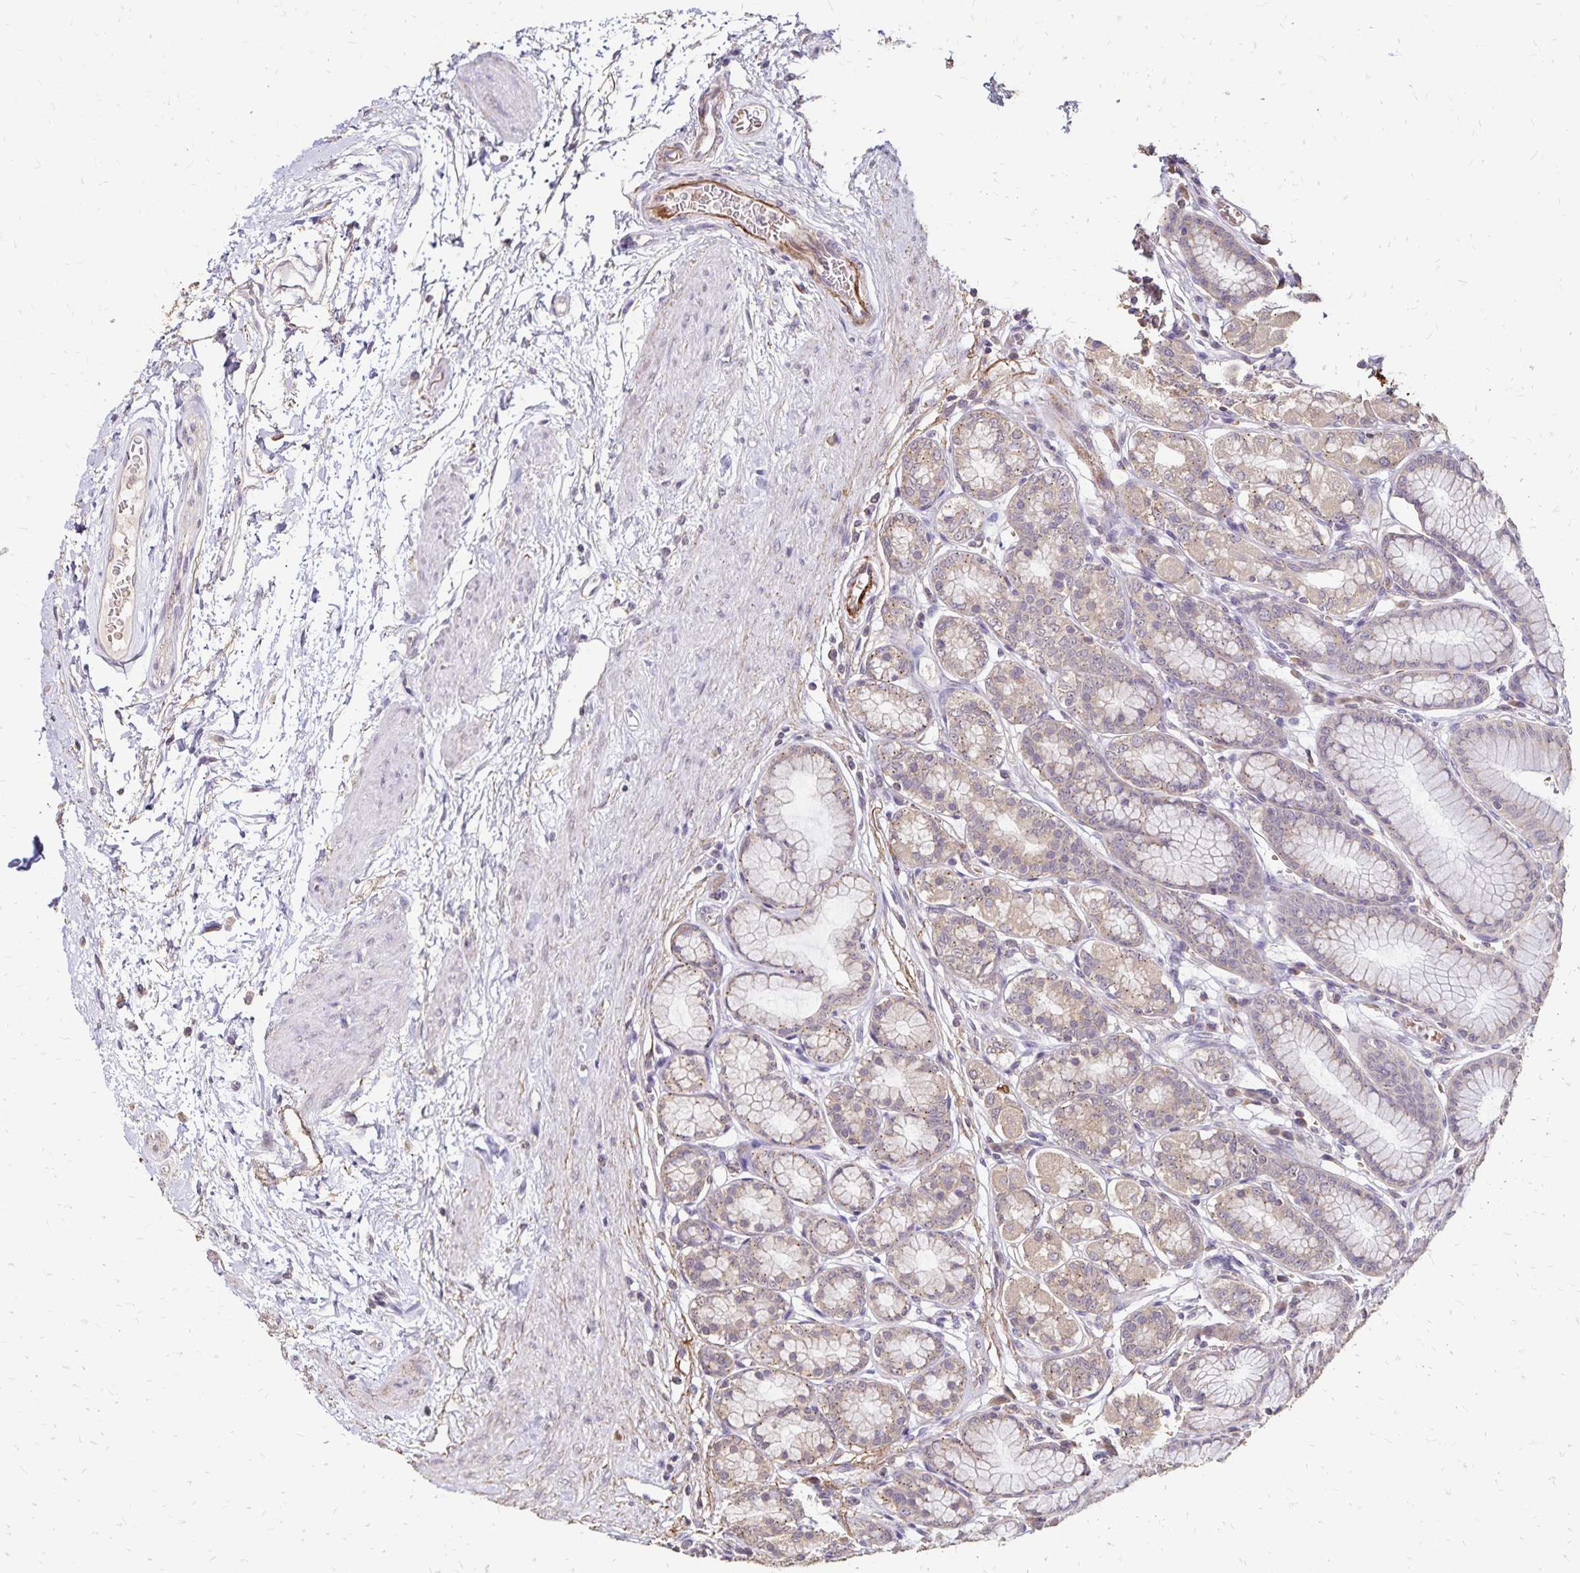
{"staining": {"intensity": "moderate", "quantity": "25%-75%", "location": "cytoplasmic/membranous"}, "tissue": "stomach", "cell_type": "Glandular cells", "image_type": "normal", "snomed": [{"axis": "morphology", "description": "Normal tissue, NOS"}, {"axis": "topography", "description": "Stomach"}, {"axis": "topography", "description": "Stomach, lower"}], "caption": "Immunohistochemical staining of normal stomach reveals 25%-75% levels of moderate cytoplasmic/membranous protein expression in approximately 25%-75% of glandular cells. The protein of interest is shown in brown color, while the nuclei are stained blue.", "gene": "EMC10", "patient": {"sex": "male", "age": 76}}